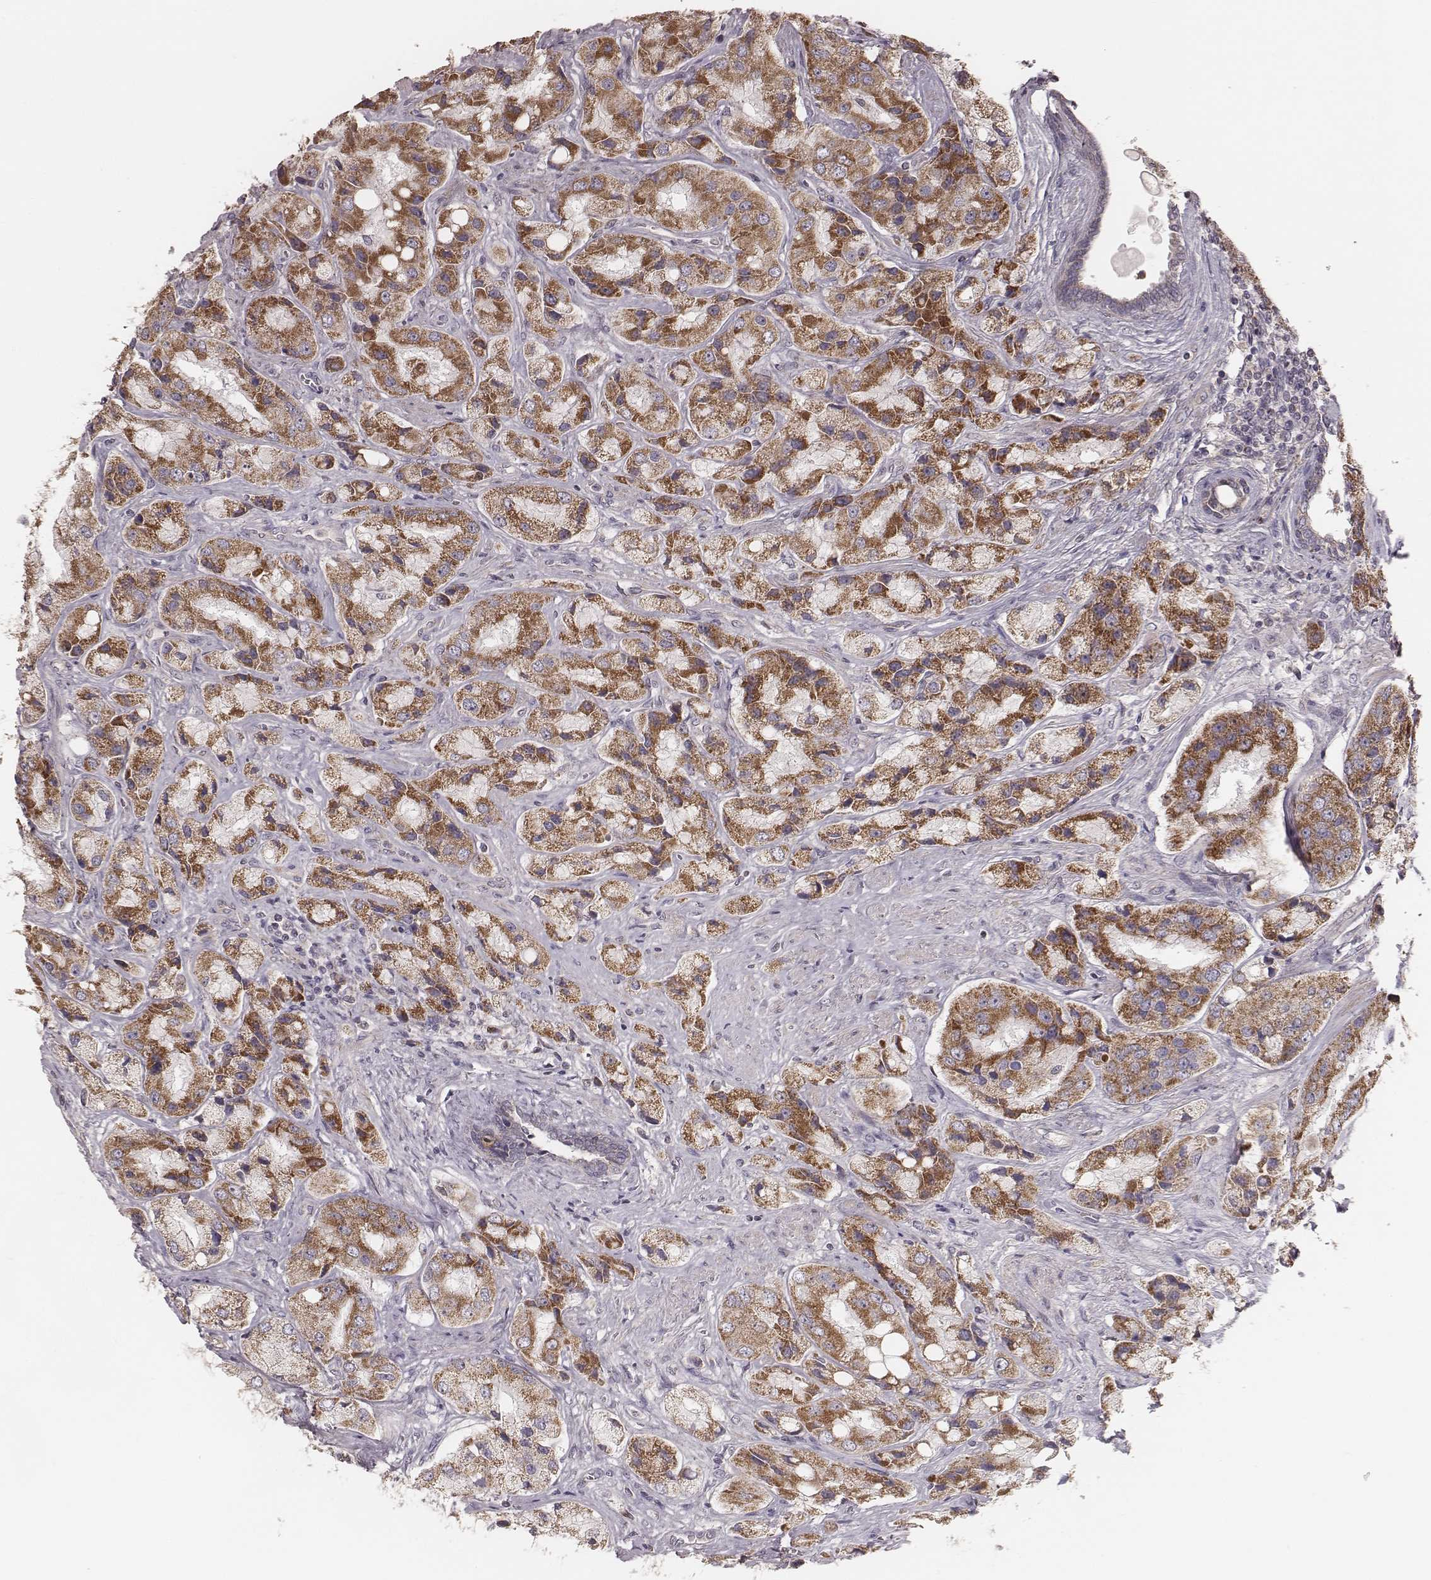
{"staining": {"intensity": "moderate", "quantity": ">75%", "location": "cytoplasmic/membranous"}, "tissue": "prostate cancer", "cell_type": "Tumor cells", "image_type": "cancer", "snomed": [{"axis": "morphology", "description": "Adenocarcinoma, Low grade"}, {"axis": "topography", "description": "Prostate"}], "caption": "IHC of human adenocarcinoma (low-grade) (prostate) shows medium levels of moderate cytoplasmic/membranous expression in approximately >75% of tumor cells.", "gene": "MRPS27", "patient": {"sex": "male", "age": 69}}